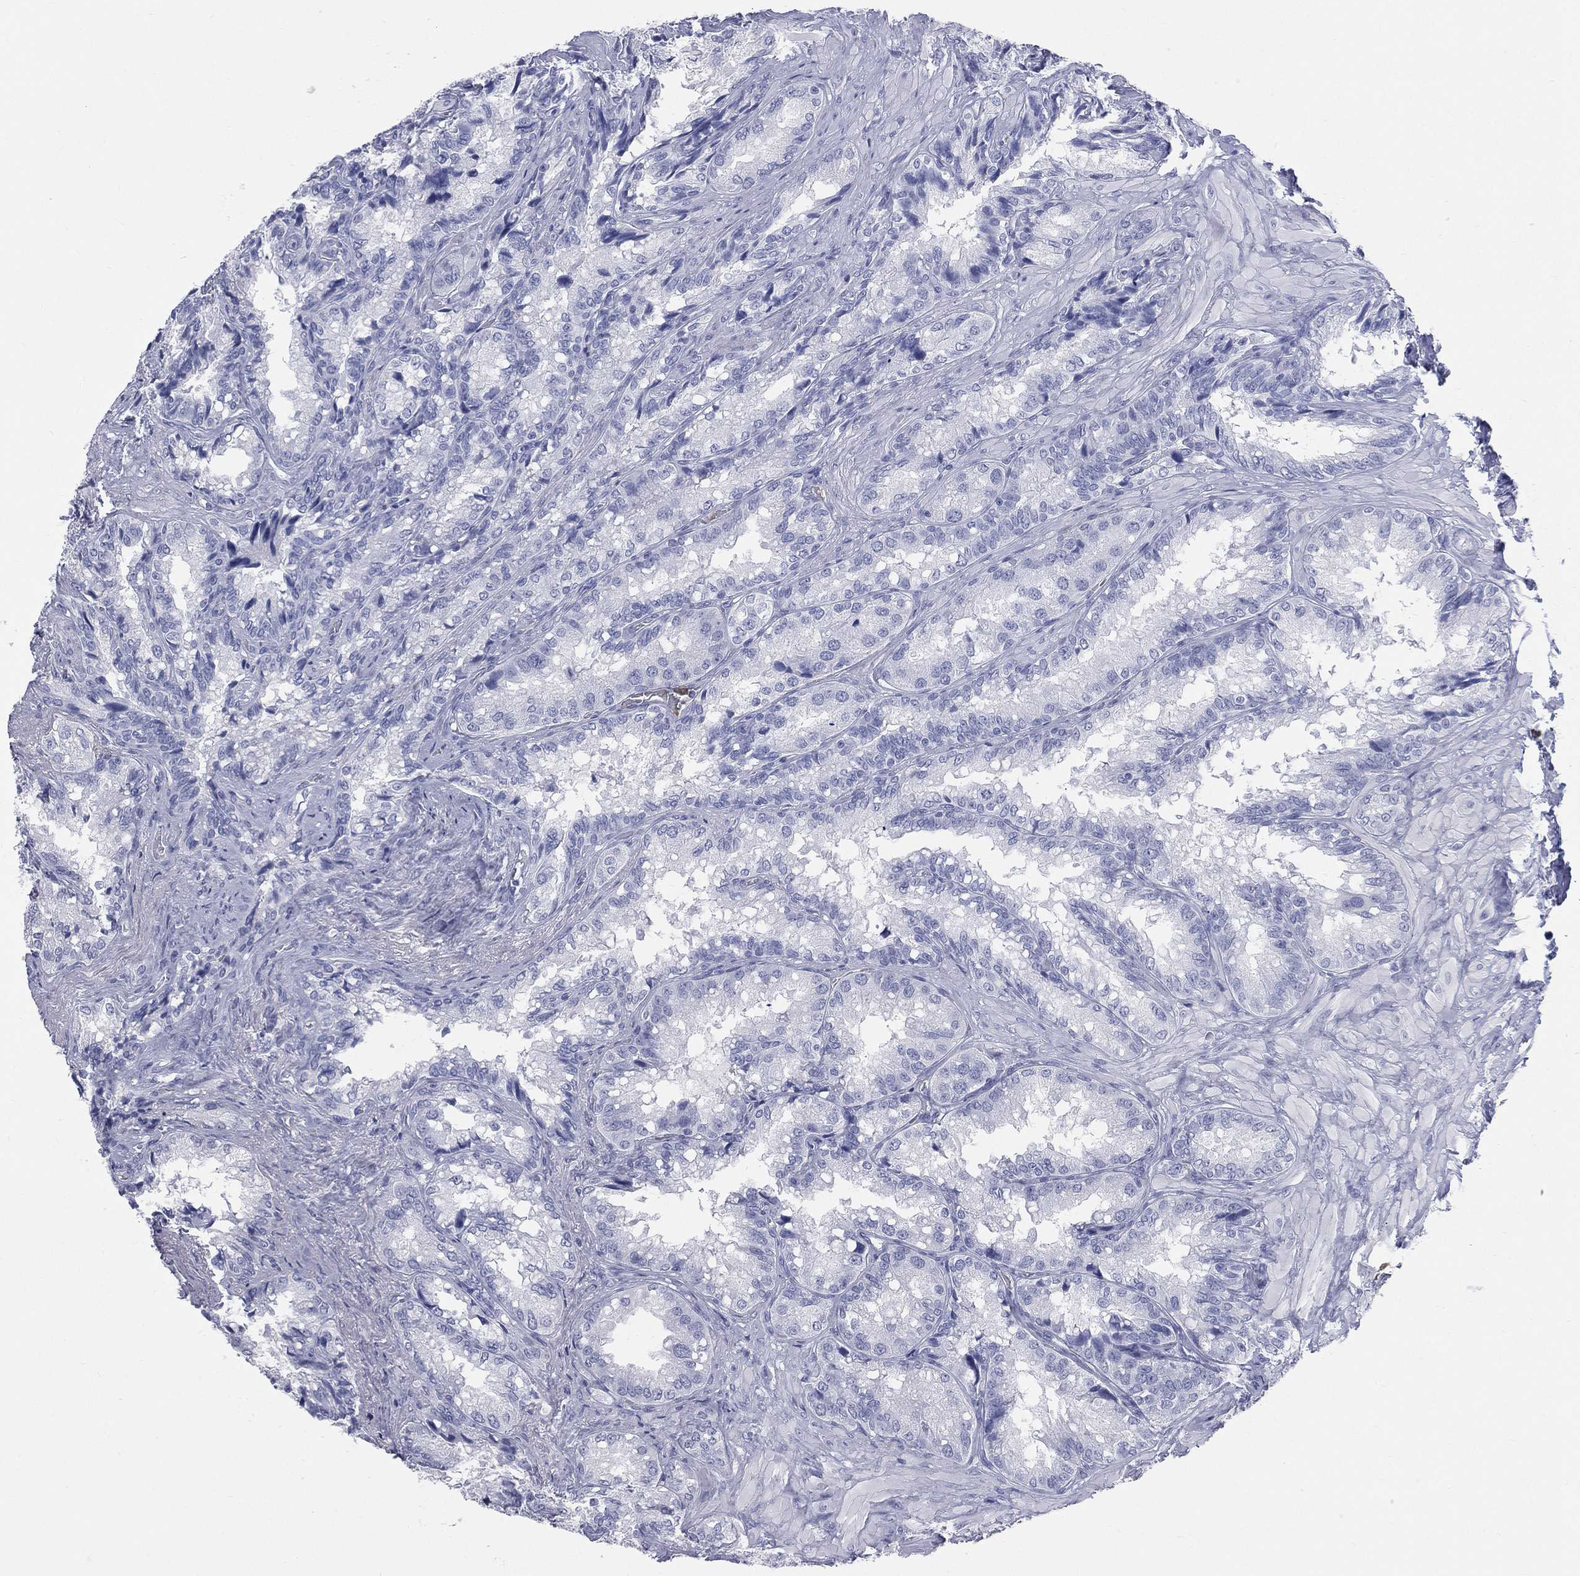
{"staining": {"intensity": "negative", "quantity": "none", "location": "none"}, "tissue": "seminal vesicle", "cell_type": "Glandular cells", "image_type": "normal", "snomed": [{"axis": "morphology", "description": "Normal tissue, NOS"}, {"axis": "topography", "description": "Seminal veicle"}], "caption": "Immunohistochemistry (IHC) image of unremarkable seminal vesicle: seminal vesicle stained with DAB (3,3'-diaminobenzidine) exhibits no significant protein expression in glandular cells.", "gene": "HP", "patient": {"sex": "male", "age": 68}}